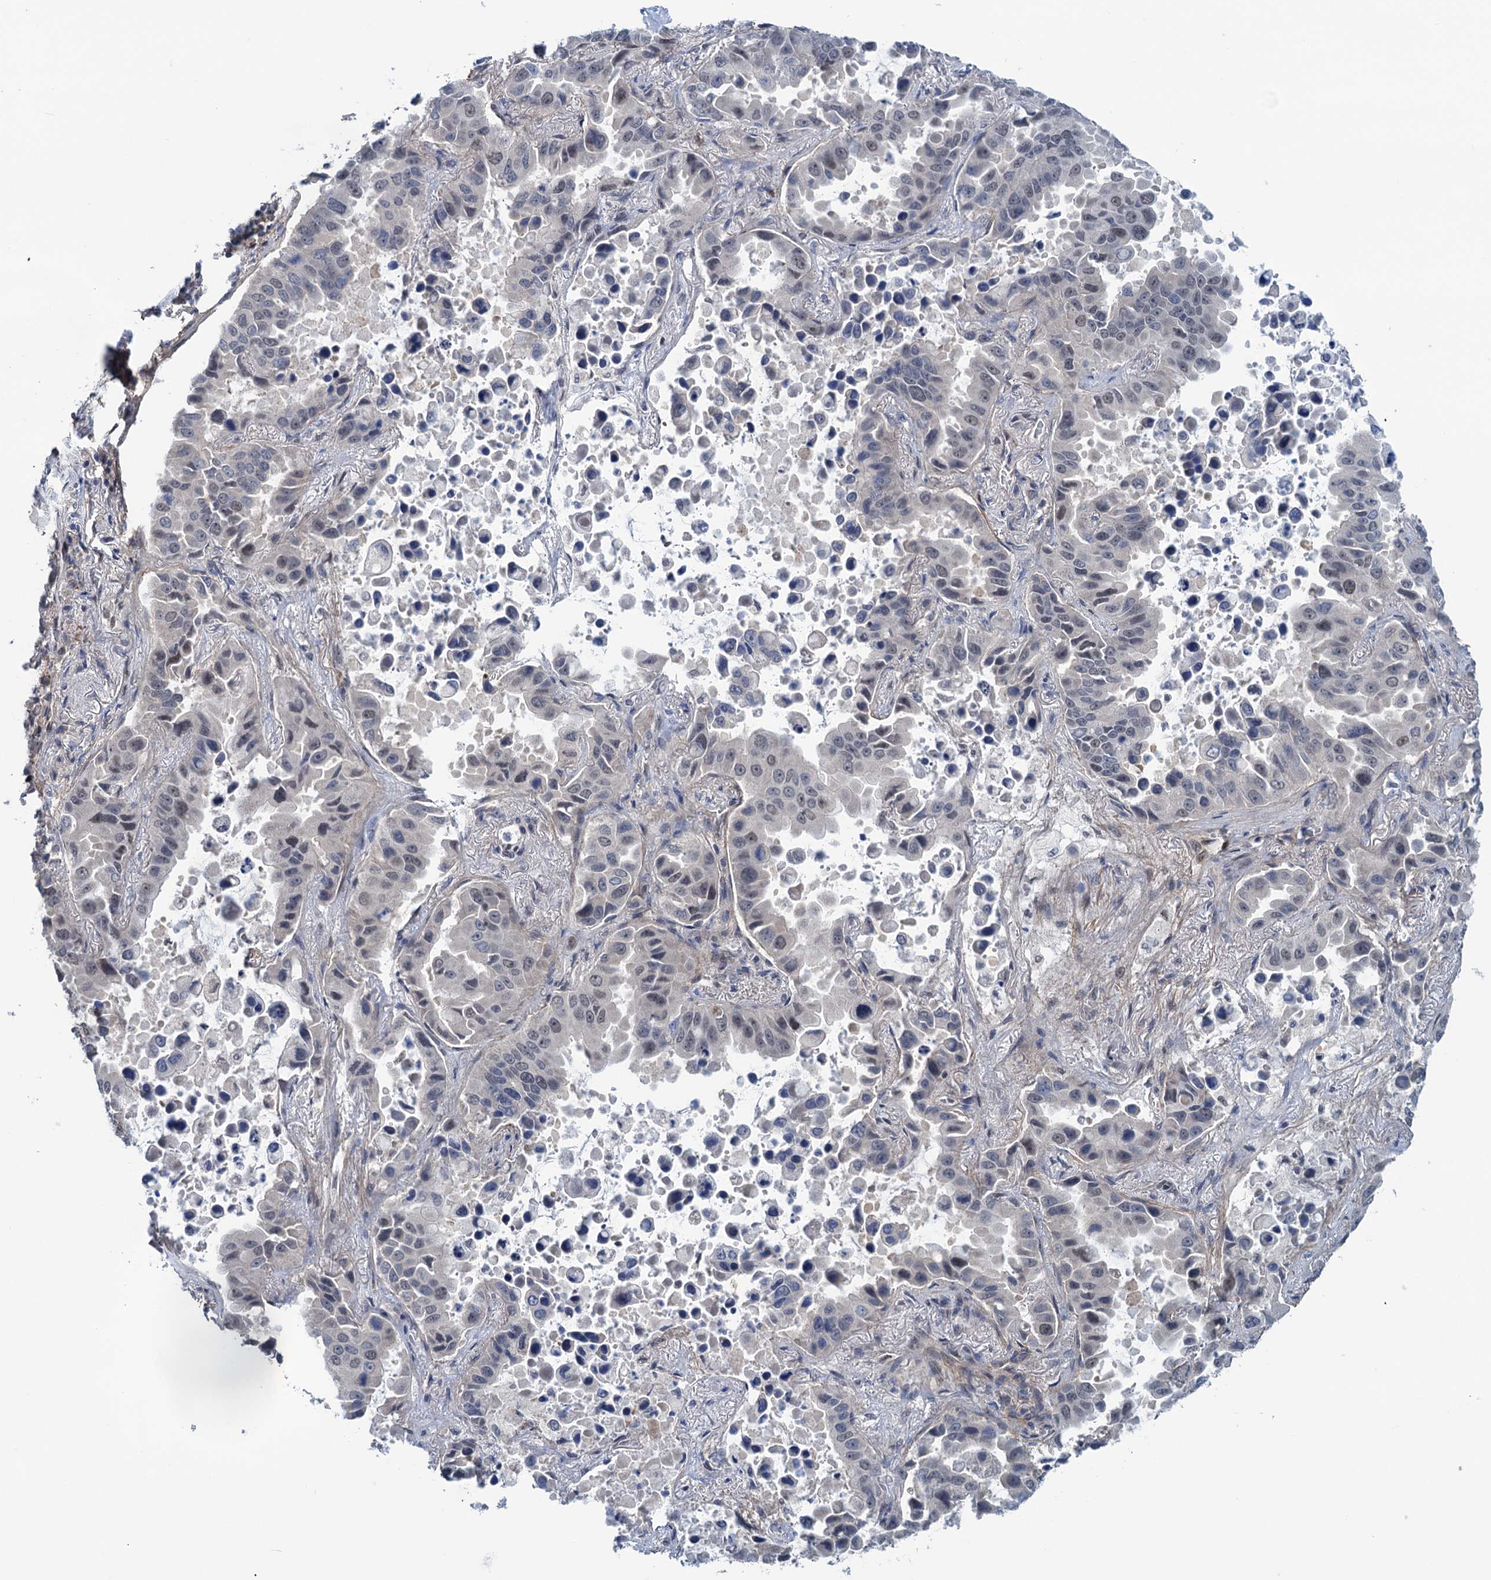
{"staining": {"intensity": "weak", "quantity": "25%-75%", "location": "nuclear"}, "tissue": "lung cancer", "cell_type": "Tumor cells", "image_type": "cancer", "snomed": [{"axis": "morphology", "description": "Adenocarcinoma, NOS"}, {"axis": "topography", "description": "Lung"}], "caption": "Protein staining of lung cancer (adenocarcinoma) tissue displays weak nuclear positivity in approximately 25%-75% of tumor cells.", "gene": "SAE1", "patient": {"sex": "male", "age": 64}}